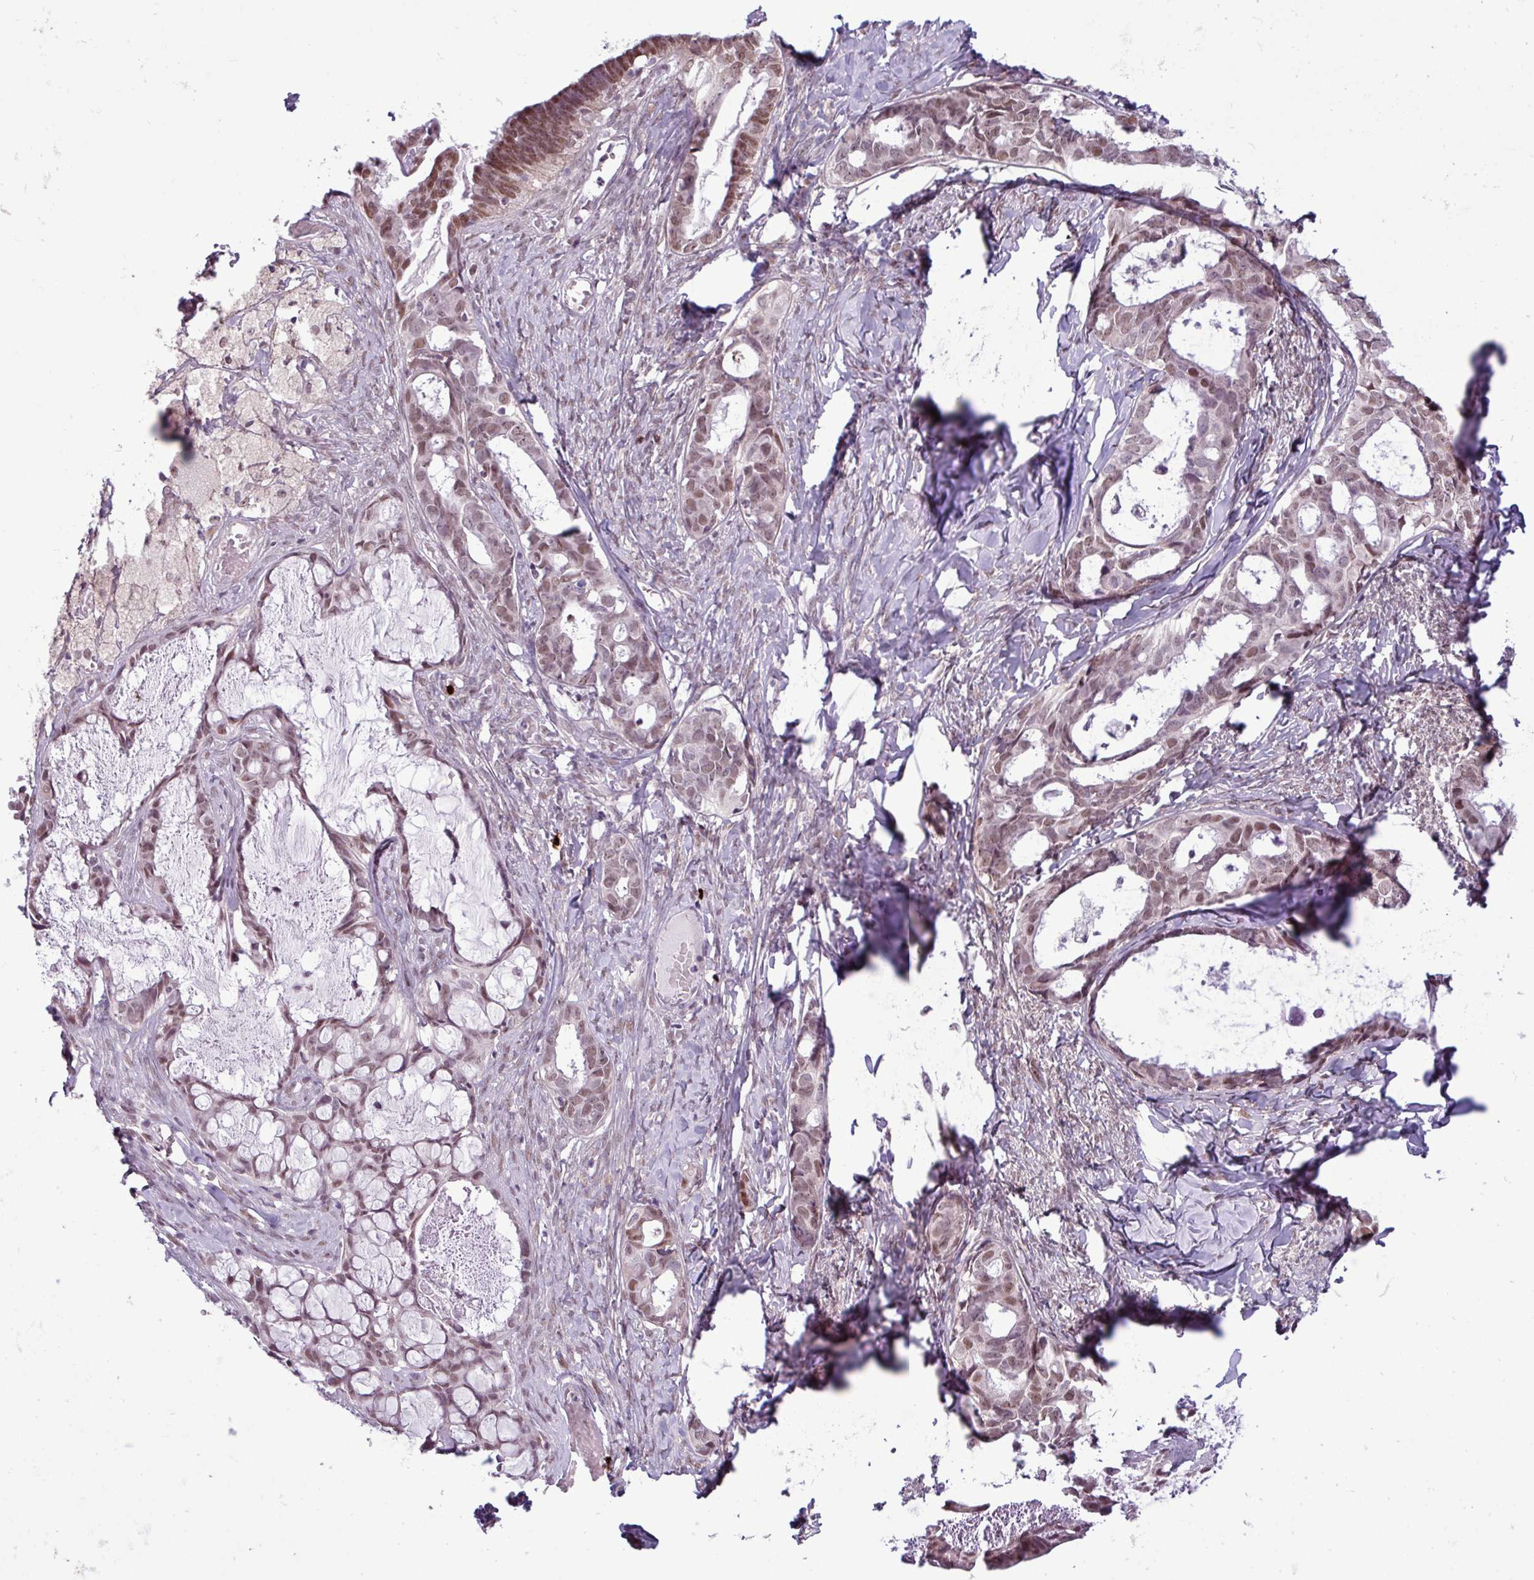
{"staining": {"intensity": "moderate", "quantity": ">75%", "location": "nuclear"}, "tissue": "ovarian cancer", "cell_type": "Tumor cells", "image_type": "cancer", "snomed": [{"axis": "morphology", "description": "Cystadenocarcinoma, serous, NOS"}, {"axis": "topography", "description": "Ovary"}], "caption": "Serous cystadenocarcinoma (ovarian) was stained to show a protein in brown. There is medium levels of moderate nuclear expression in approximately >75% of tumor cells.", "gene": "NOTCH2", "patient": {"sex": "female", "age": 69}}